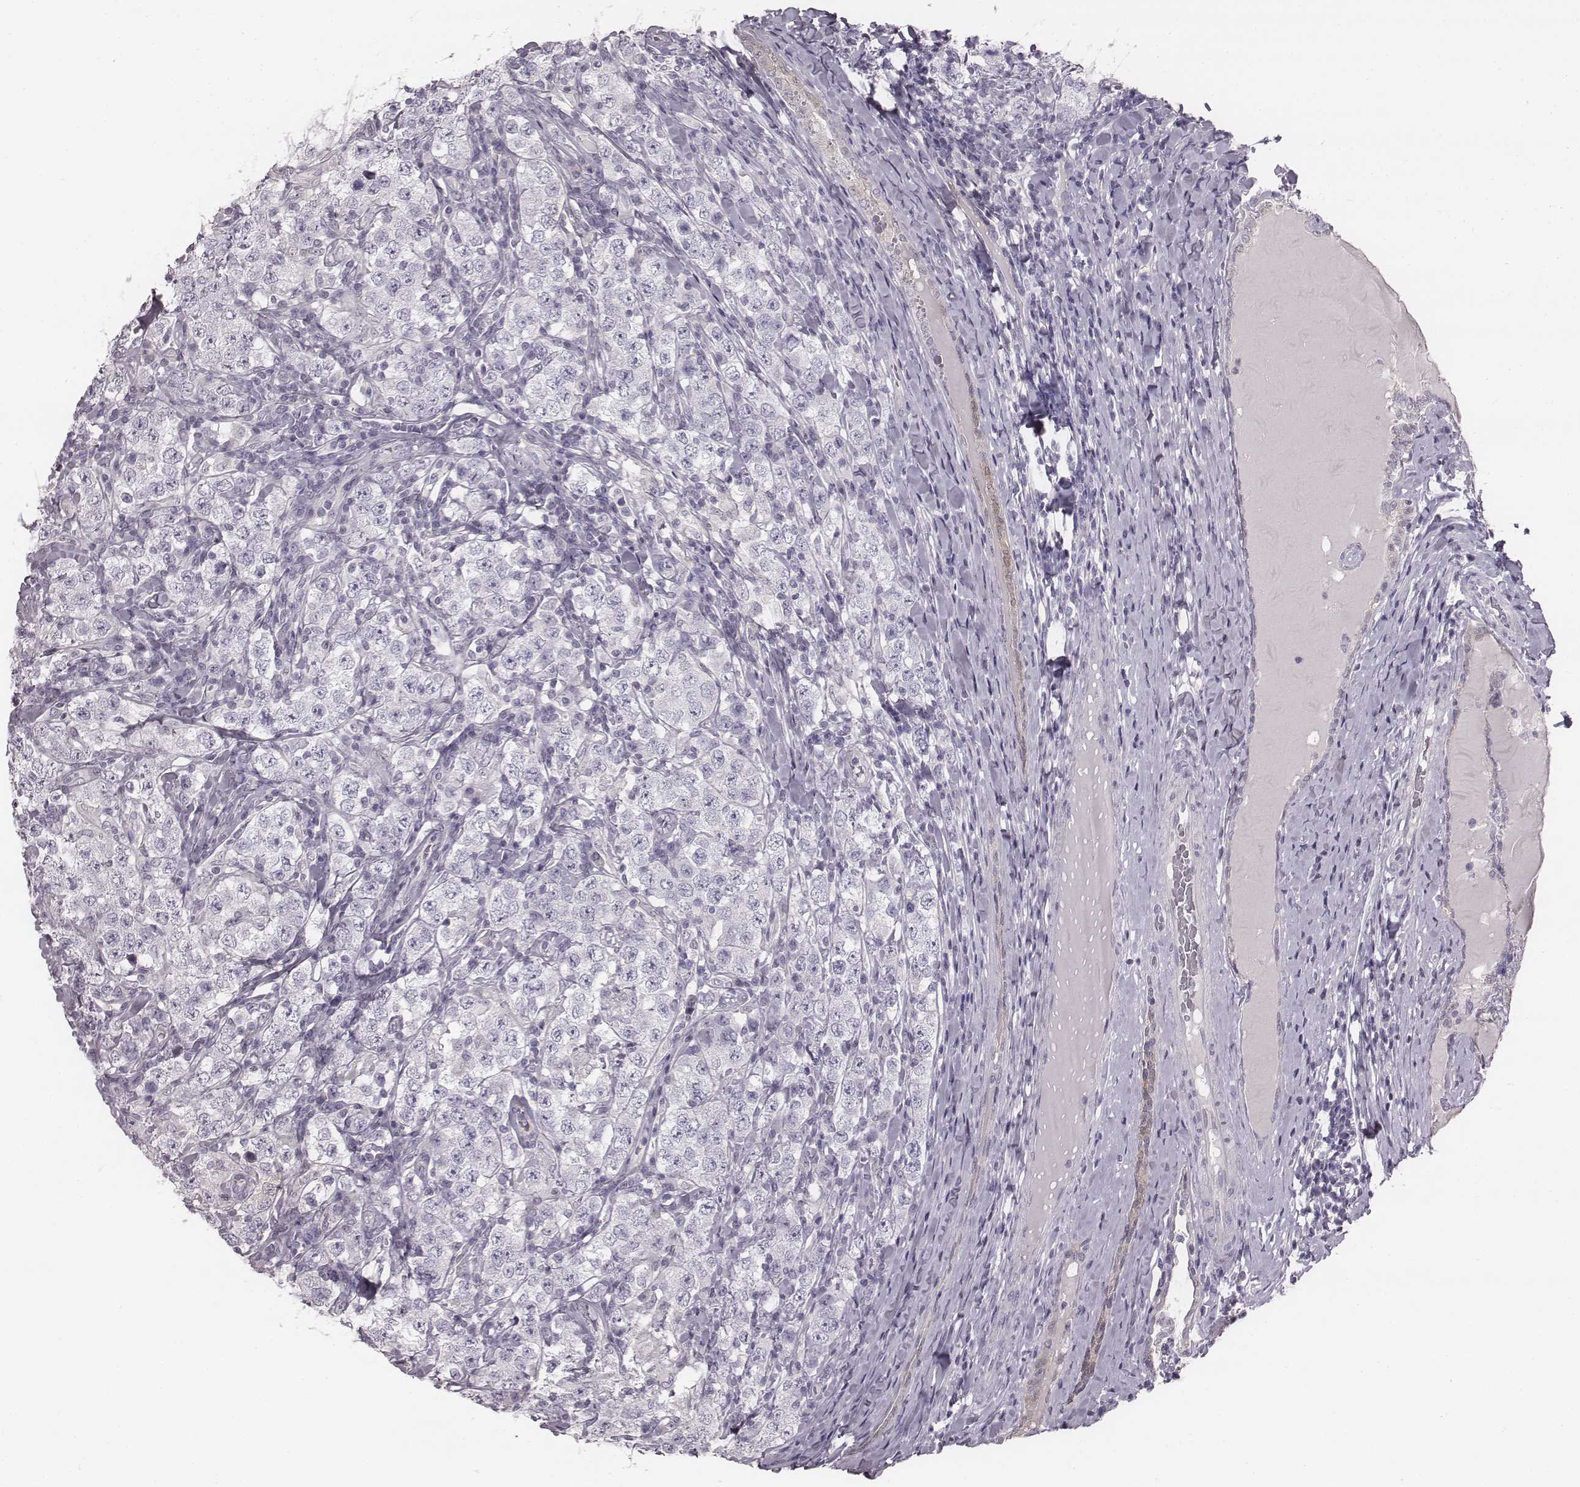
{"staining": {"intensity": "negative", "quantity": "none", "location": "none"}, "tissue": "testis cancer", "cell_type": "Tumor cells", "image_type": "cancer", "snomed": [{"axis": "morphology", "description": "Seminoma, NOS"}, {"axis": "morphology", "description": "Carcinoma, Embryonal, NOS"}, {"axis": "topography", "description": "Testis"}], "caption": "Seminoma (testis) was stained to show a protein in brown. There is no significant positivity in tumor cells.", "gene": "PDE8B", "patient": {"sex": "male", "age": 41}}